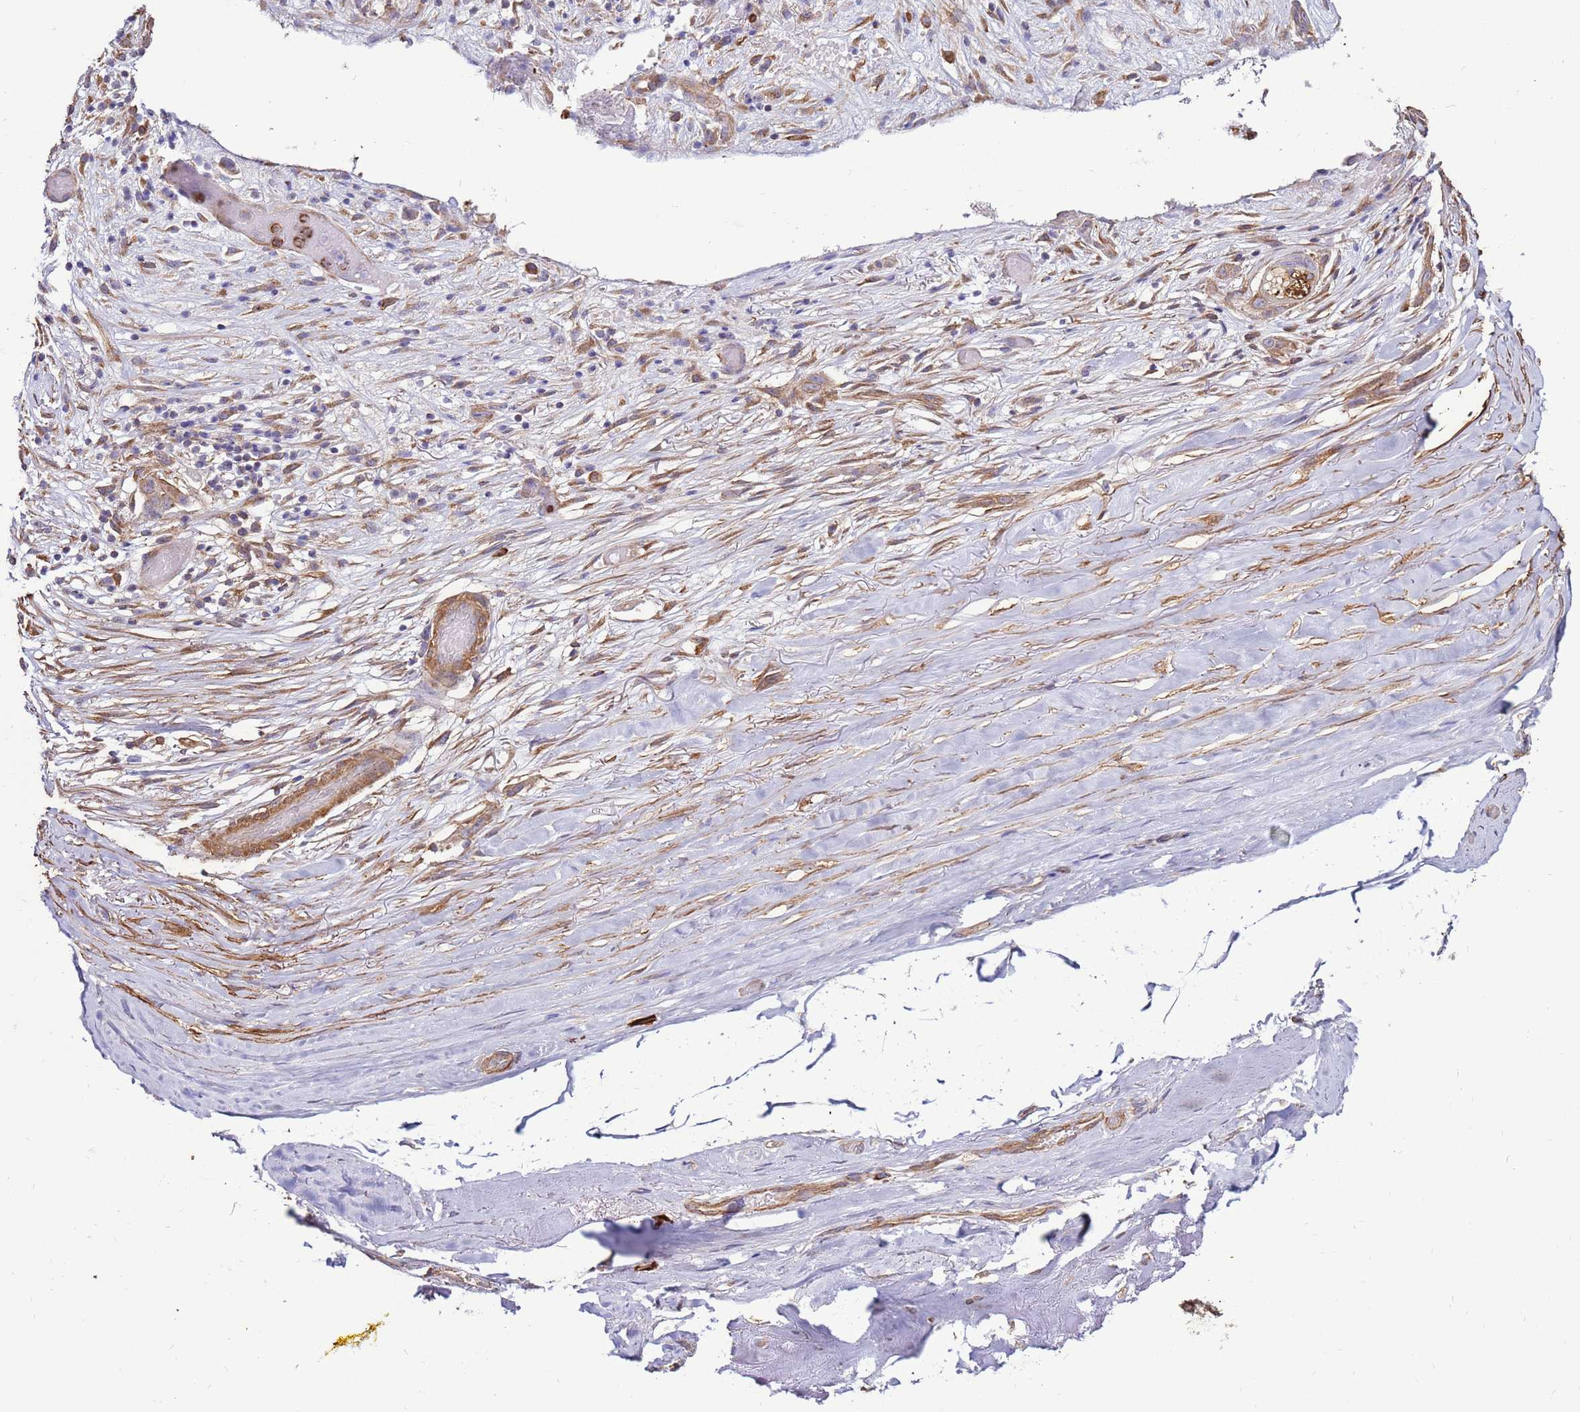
{"staining": {"intensity": "moderate", "quantity": ">75%", "location": "cytoplasmic/membranous"}, "tissue": "adipose tissue", "cell_type": "Adipocytes", "image_type": "normal", "snomed": [{"axis": "morphology", "description": "Normal tissue, NOS"}, {"axis": "morphology", "description": "Basal cell carcinoma"}, {"axis": "topography", "description": "Skin"}], "caption": "A high-resolution histopathology image shows immunohistochemistry (IHC) staining of normal adipose tissue, which reveals moderate cytoplasmic/membranous expression in approximately >75% of adipocytes.", "gene": "DDX59", "patient": {"sex": "female", "age": 89}}